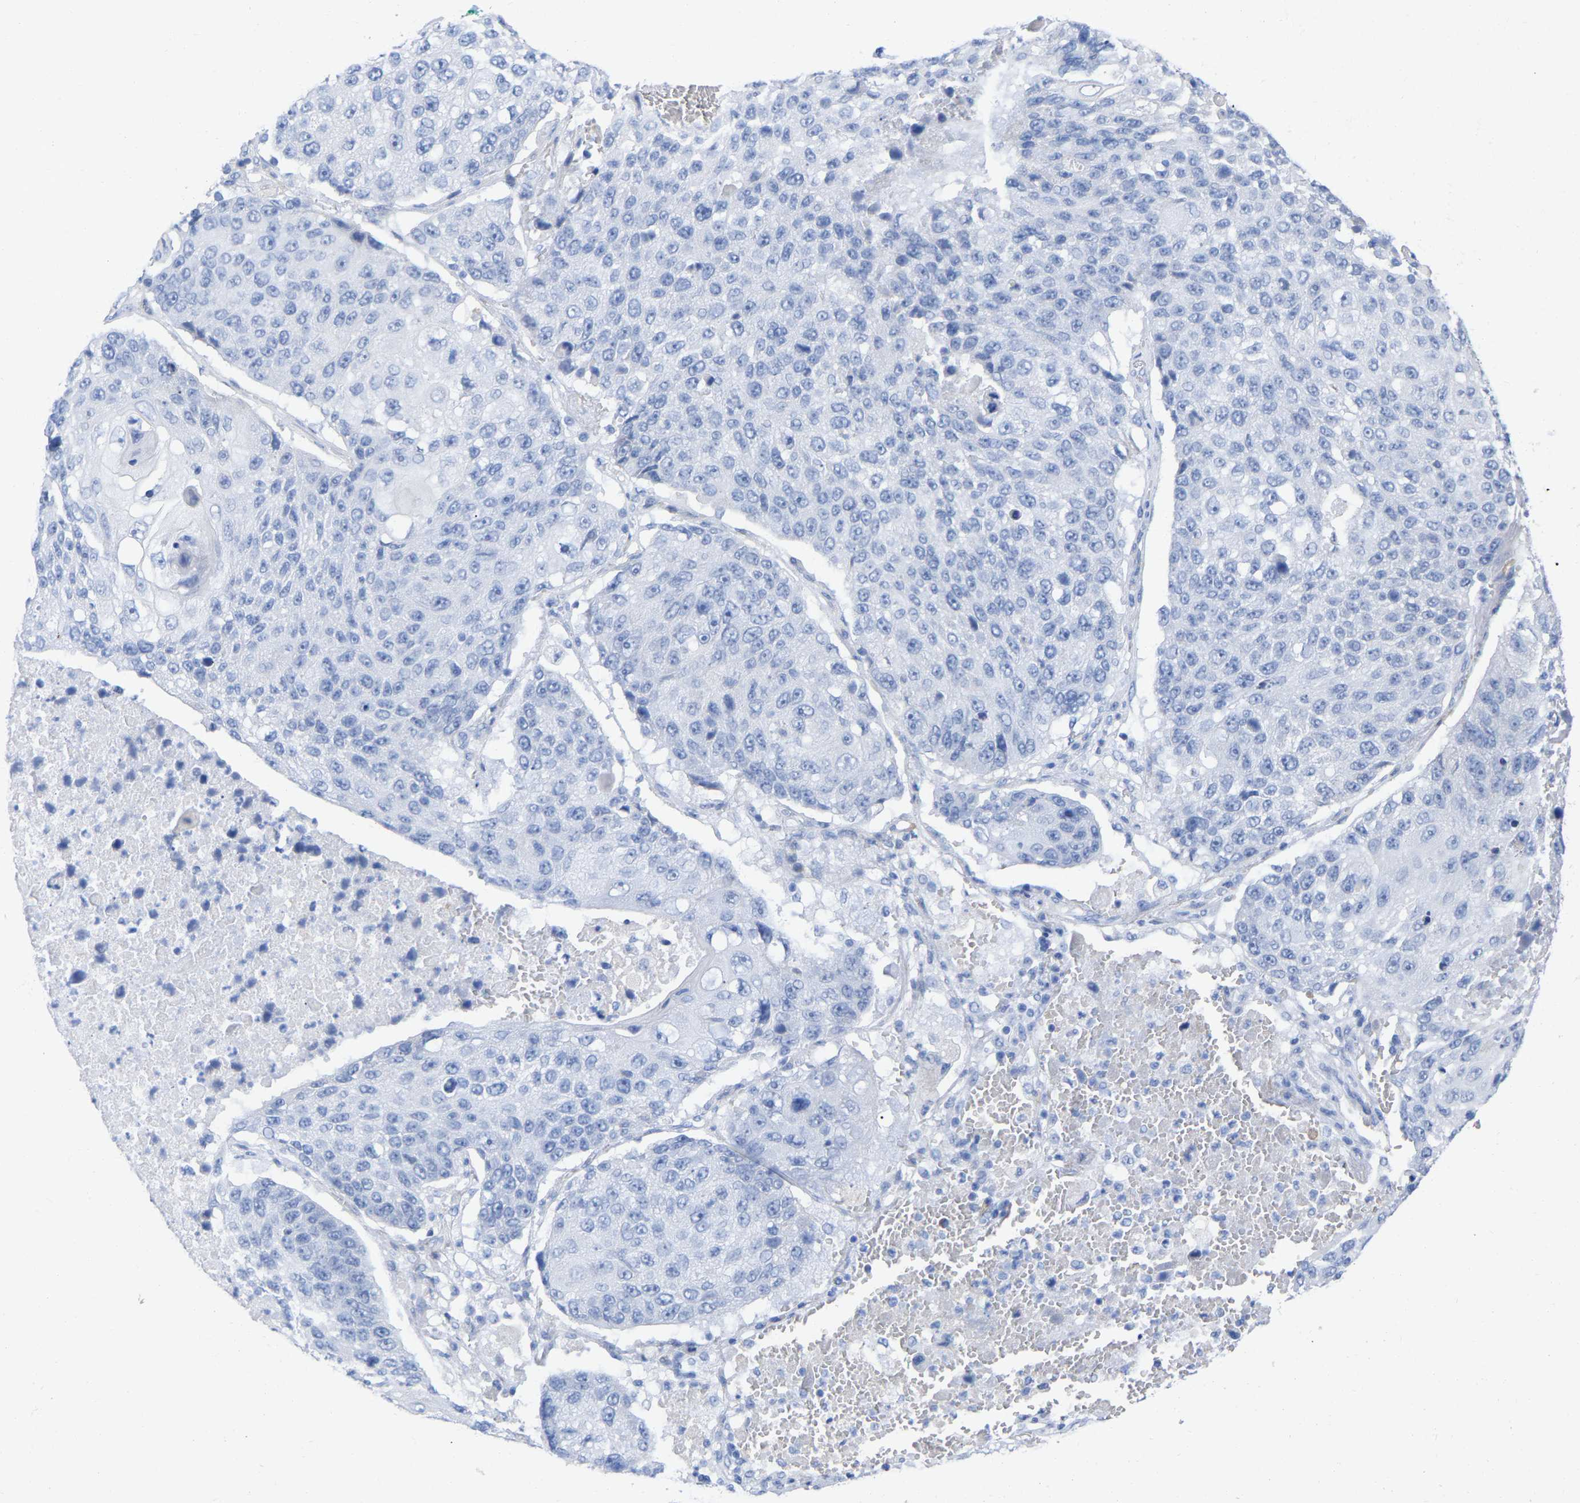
{"staining": {"intensity": "negative", "quantity": "none", "location": "none"}, "tissue": "lung cancer", "cell_type": "Tumor cells", "image_type": "cancer", "snomed": [{"axis": "morphology", "description": "Squamous cell carcinoma, NOS"}, {"axis": "topography", "description": "Lung"}], "caption": "High power microscopy micrograph of an IHC image of squamous cell carcinoma (lung), revealing no significant expression in tumor cells. (Stains: DAB (3,3'-diaminobenzidine) immunohistochemistry (IHC) with hematoxylin counter stain, Microscopy: brightfield microscopy at high magnification).", "gene": "HAPLN1", "patient": {"sex": "male", "age": 61}}